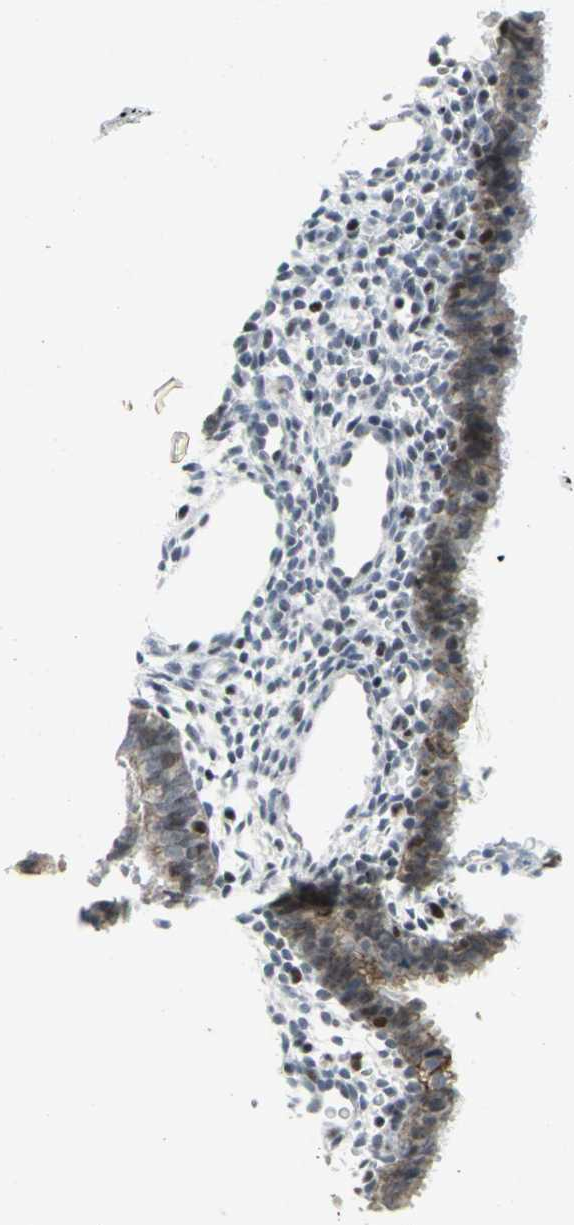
{"staining": {"intensity": "weak", "quantity": "<25%", "location": "nuclear"}, "tissue": "endometrium", "cell_type": "Cells in endometrial stroma", "image_type": "normal", "snomed": [{"axis": "morphology", "description": "Normal tissue, NOS"}, {"axis": "topography", "description": "Endometrium"}], "caption": "Cells in endometrial stroma are negative for brown protein staining in unremarkable endometrium. (Immunohistochemistry, brightfield microscopy, high magnification).", "gene": "RPA1", "patient": {"sex": "female", "age": 27}}